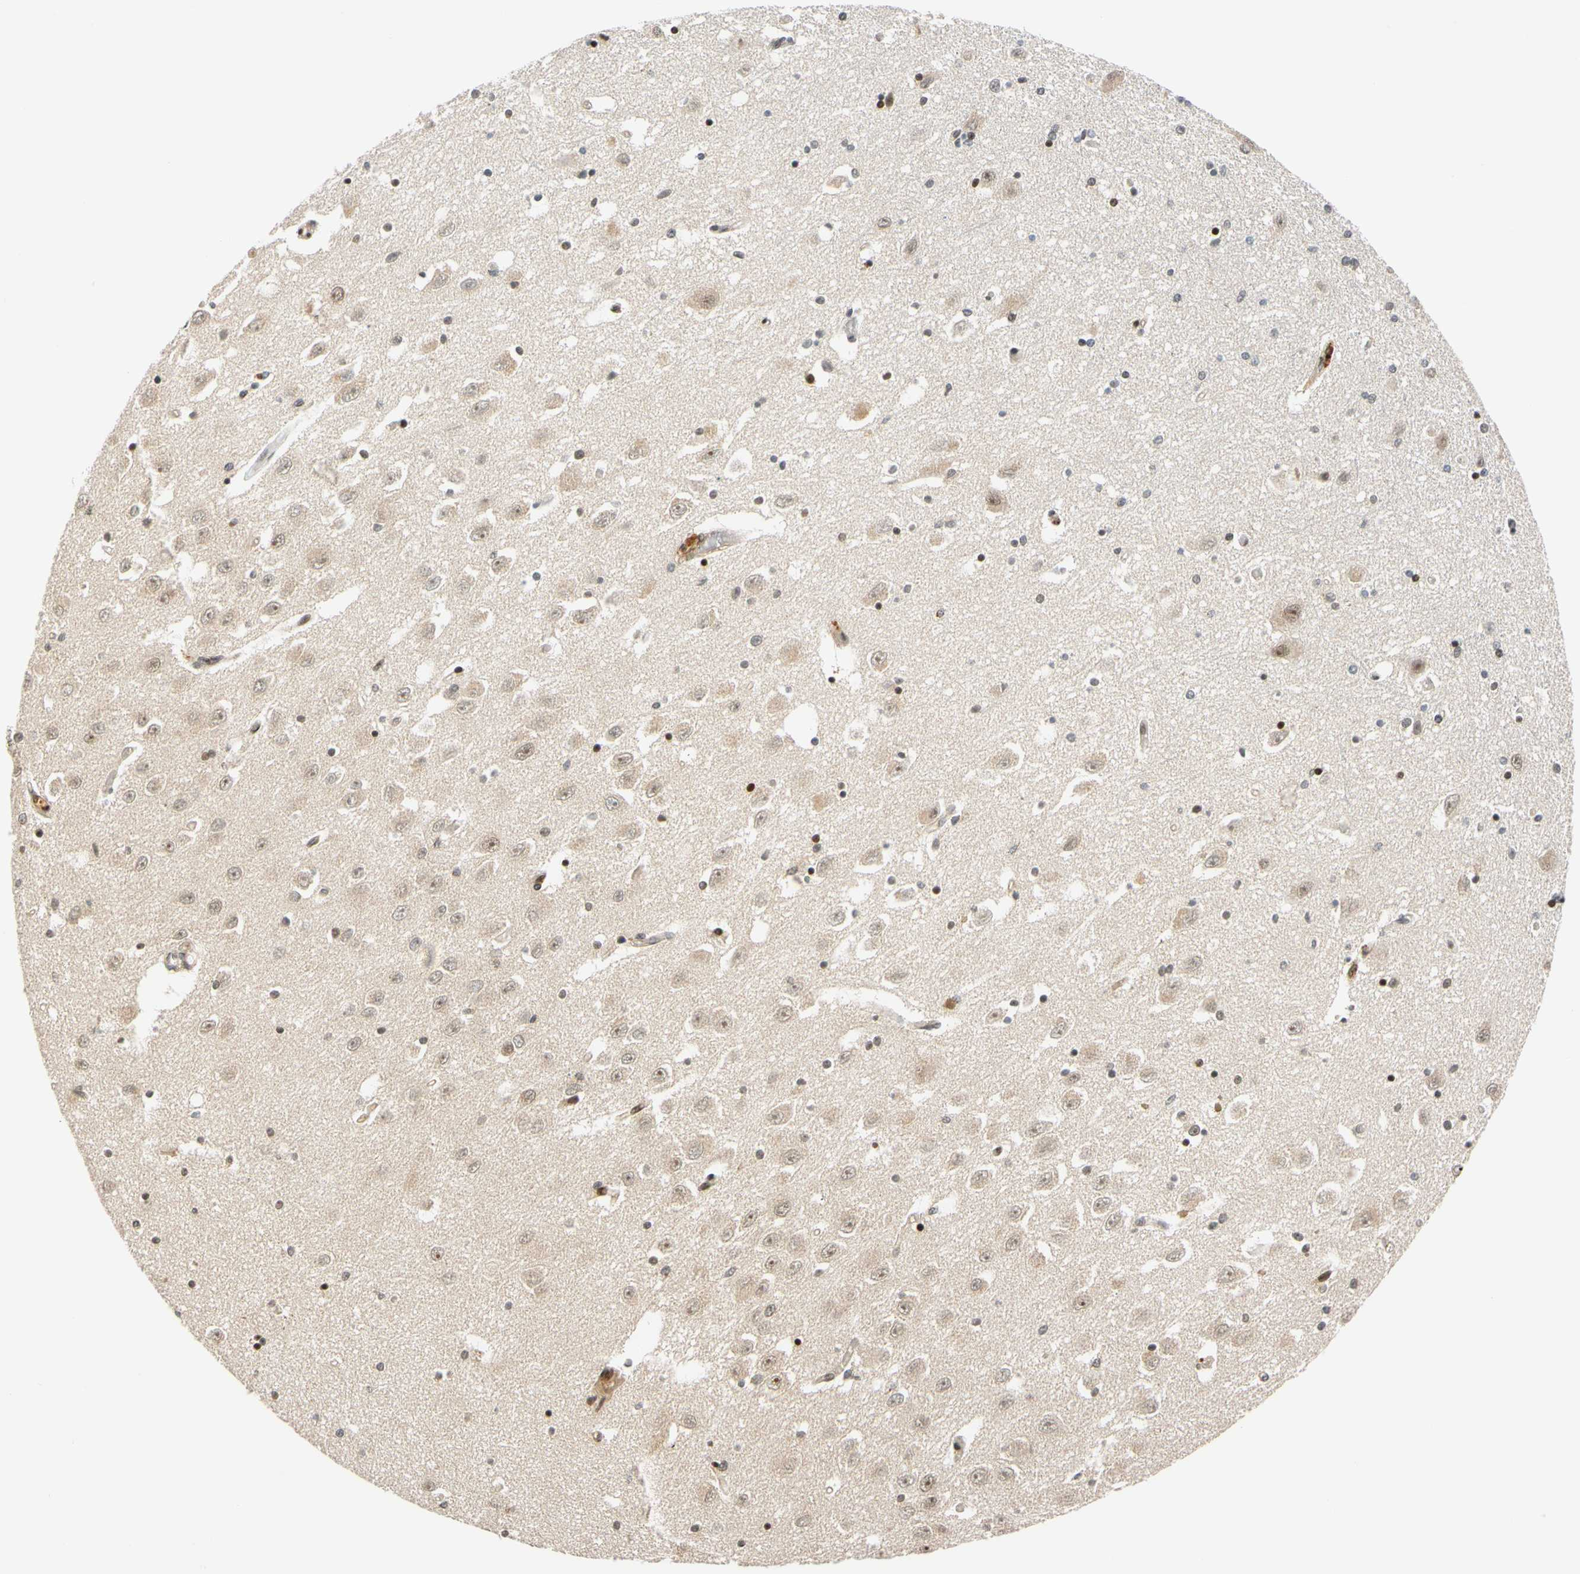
{"staining": {"intensity": "moderate", "quantity": "25%-75%", "location": "nuclear"}, "tissue": "hippocampus", "cell_type": "Glial cells", "image_type": "normal", "snomed": [{"axis": "morphology", "description": "Normal tissue, NOS"}, {"axis": "topography", "description": "Hippocampus"}], "caption": "The image reveals a brown stain indicating the presence of a protein in the nuclear of glial cells in hippocampus. (Brightfield microscopy of DAB IHC at high magnification).", "gene": "CDK7", "patient": {"sex": "female", "age": 54}}